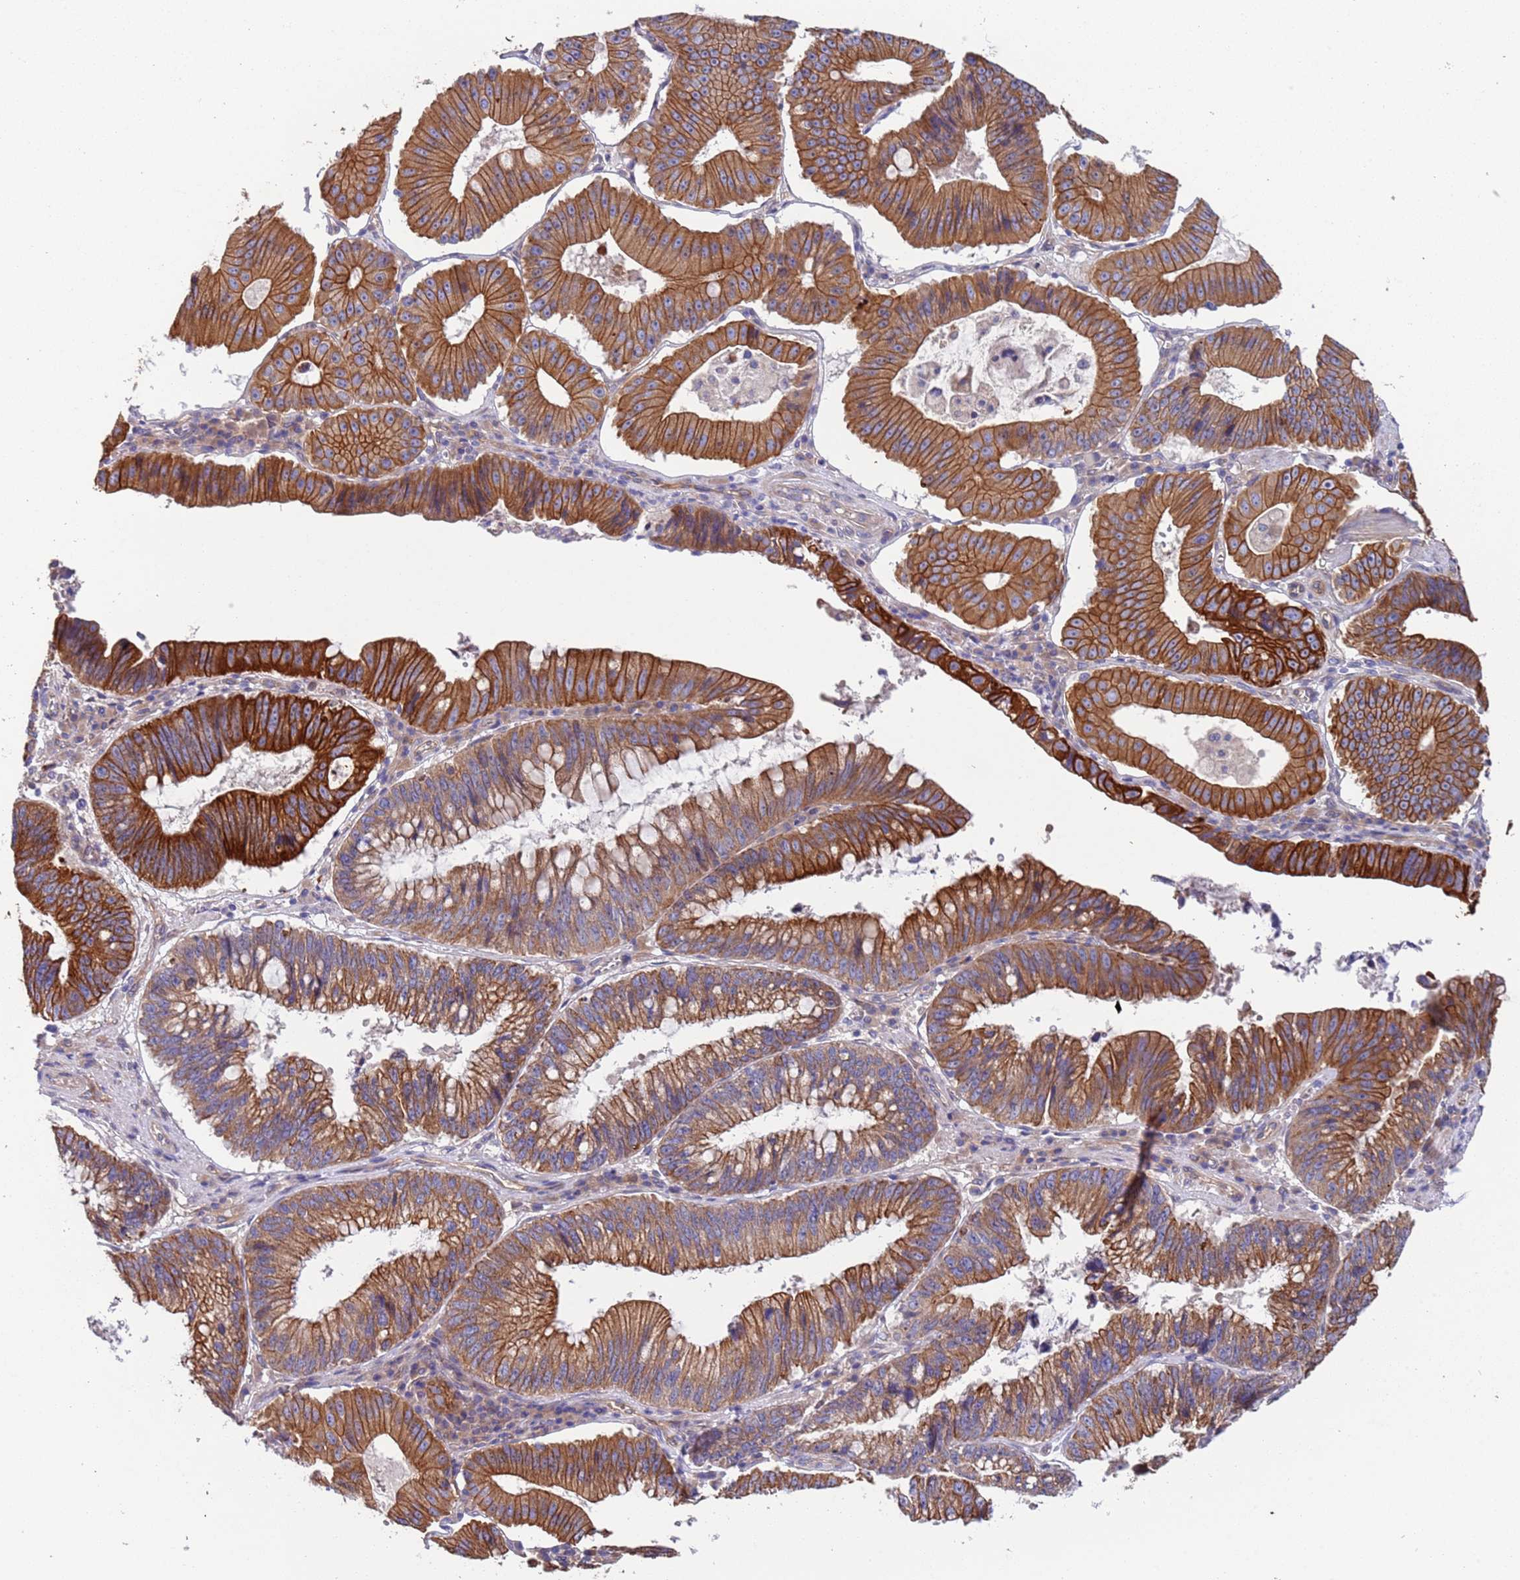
{"staining": {"intensity": "strong", "quantity": ">75%", "location": "cytoplasmic/membranous"}, "tissue": "stomach cancer", "cell_type": "Tumor cells", "image_type": "cancer", "snomed": [{"axis": "morphology", "description": "Adenocarcinoma, NOS"}, {"axis": "topography", "description": "Stomach"}], "caption": "Brown immunohistochemical staining in human stomach adenocarcinoma demonstrates strong cytoplasmic/membranous positivity in approximately >75% of tumor cells.", "gene": "LAMB4", "patient": {"sex": "male", "age": 59}}